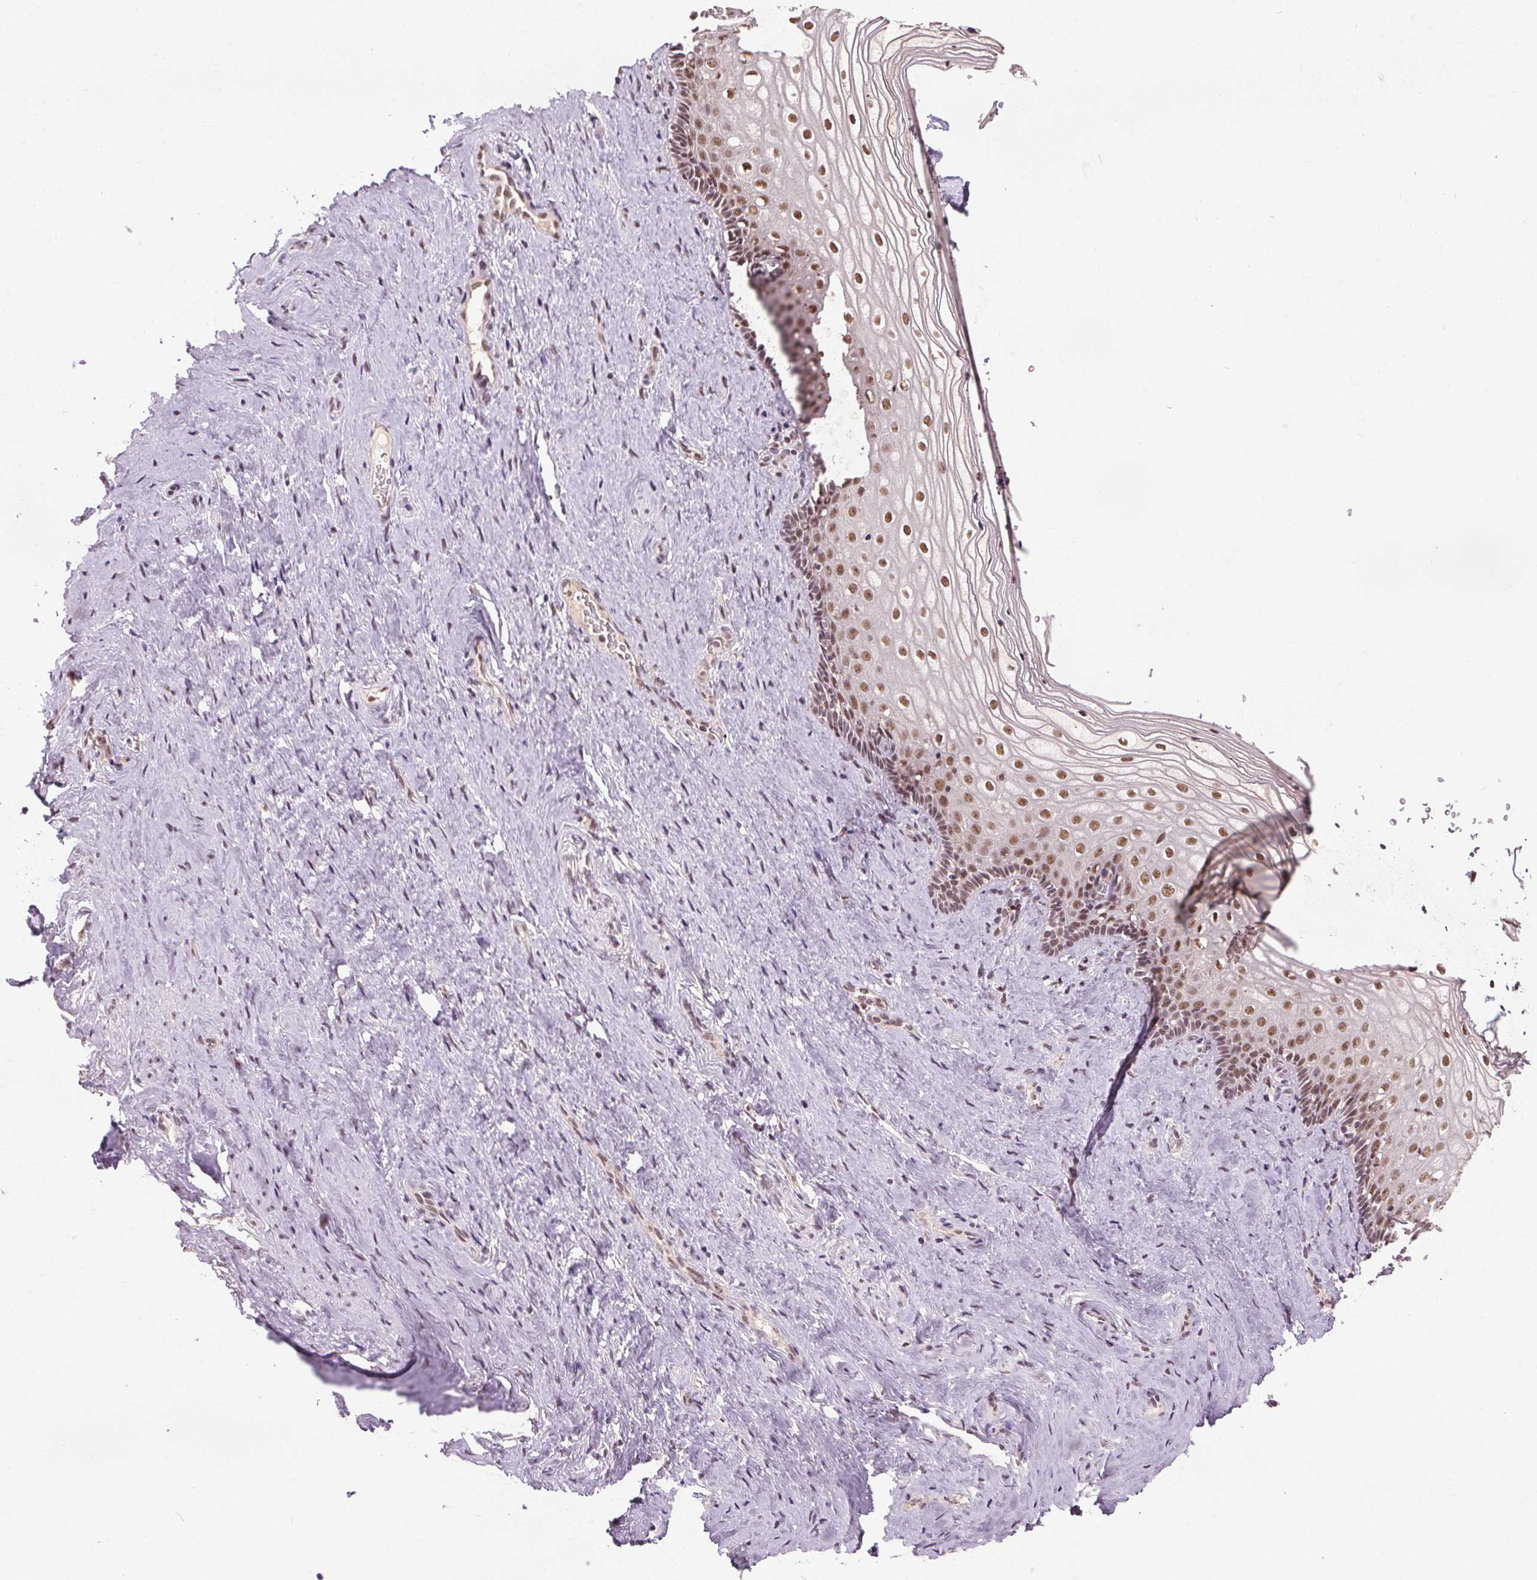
{"staining": {"intensity": "moderate", "quantity": ">75%", "location": "nuclear"}, "tissue": "vagina", "cell_type": "Squamous epithelial cells", "image_type": "normal", "snomed": [{"axis": "morphology", "description": "Normal tissue, NOS"}, {"axis": "topography", "description": "Vagina"}], "caption": "Moderate nuclear positivity is identified in about >75% of squamous epithelial cells in benign vagina.", "gene": "MED6", "patient": {"sex": "female", "age": 42}}